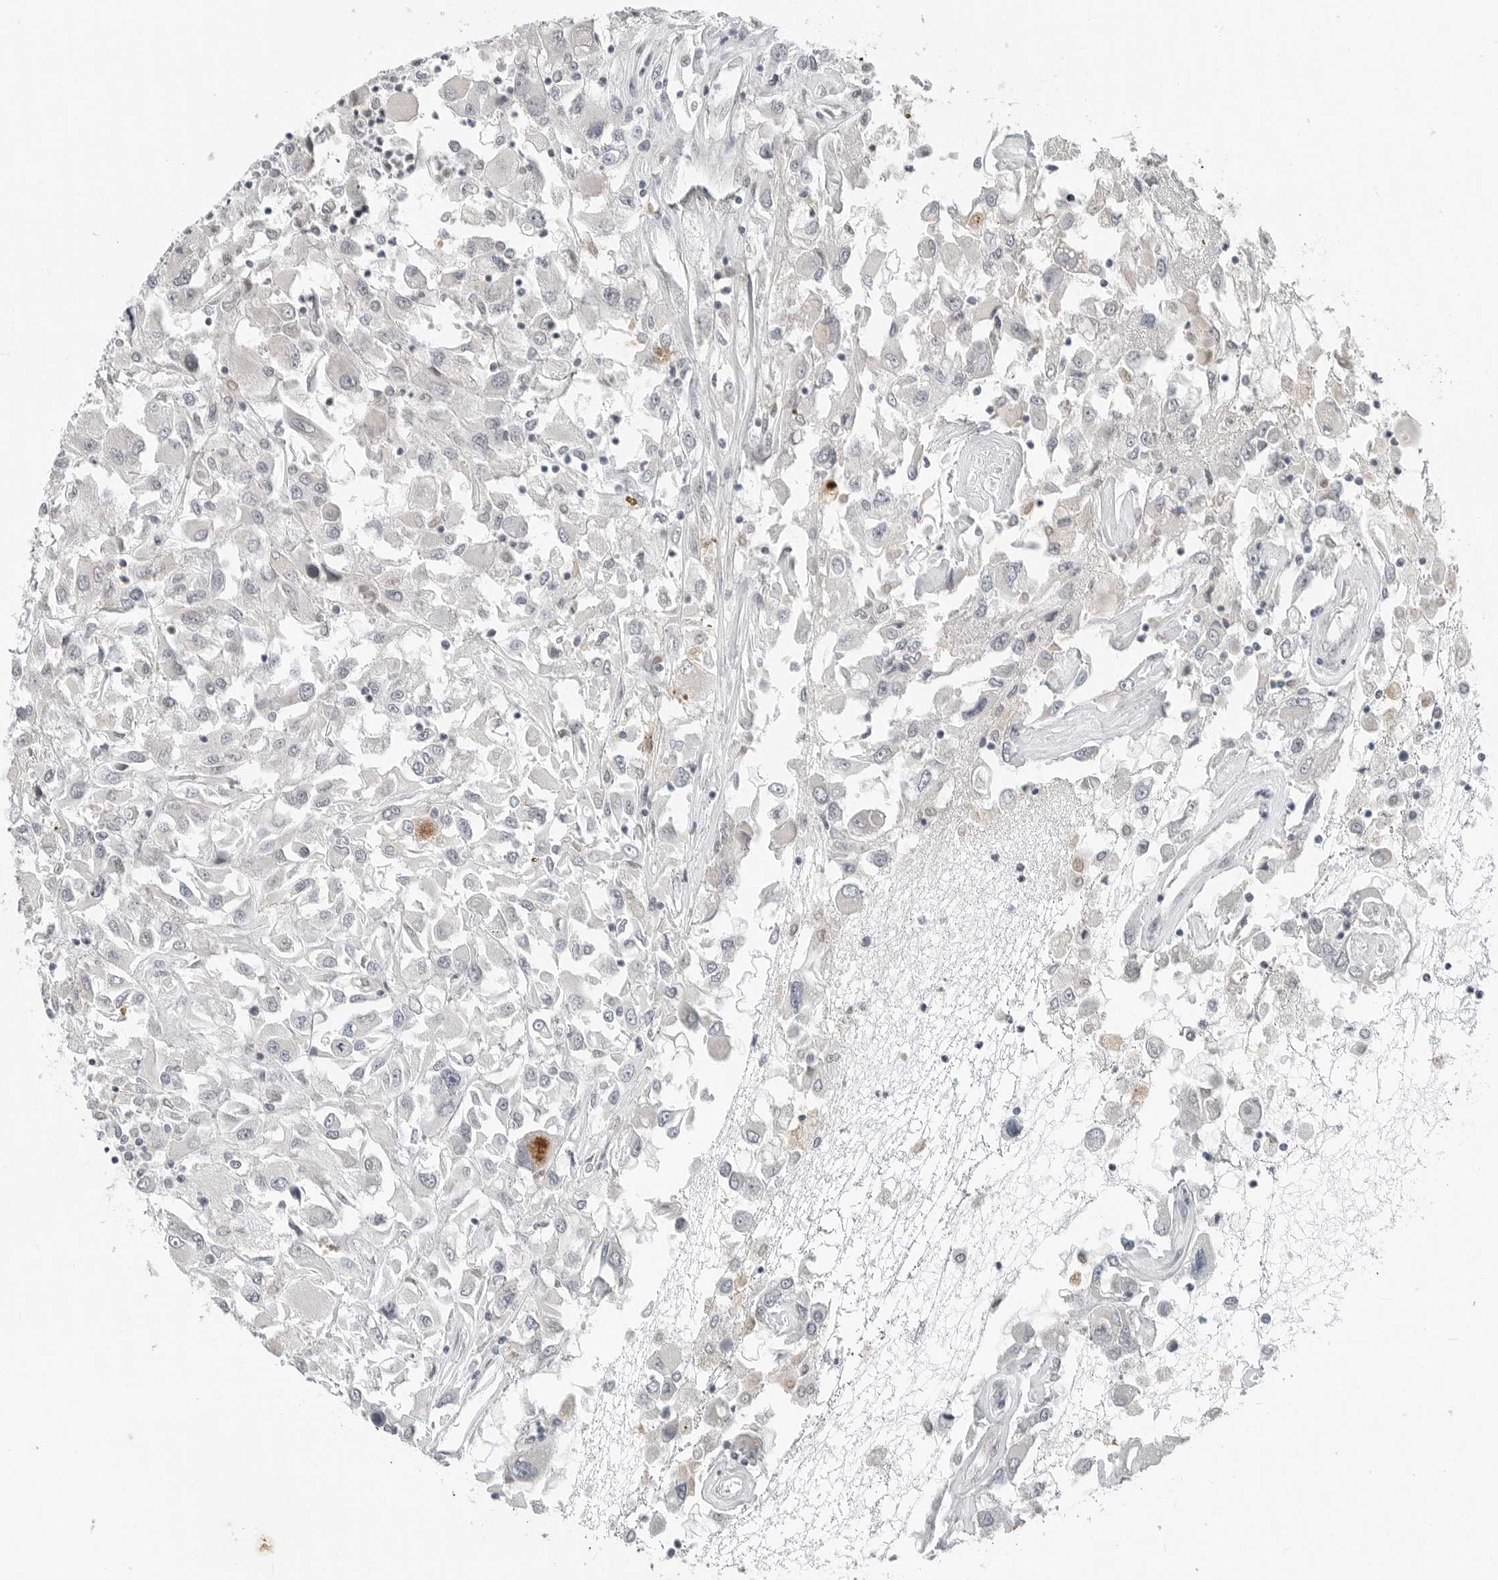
{"staining": {"intensity": "negative", "quantity": "none", "location": "none"}, "tissue": "renal cancer", "cell_type": "Tumor cells", "image_type": "cancer", "snomed": [{"axis": "morphology", "description": "Adenocarcinoma, NOS"}, {"axis": "topography", "description": "Kidney"}], "caption": "Immunohistochemistry (IHC) image of neoplastic tissue: human renal cancer (adenocarcinoma) stained with DAB (3,3'-diaminobenzidine) displays no significant protein positivity in tumor cells.", "gene": "FCRLB", "patient": {"sex": "female", "age": 52}}